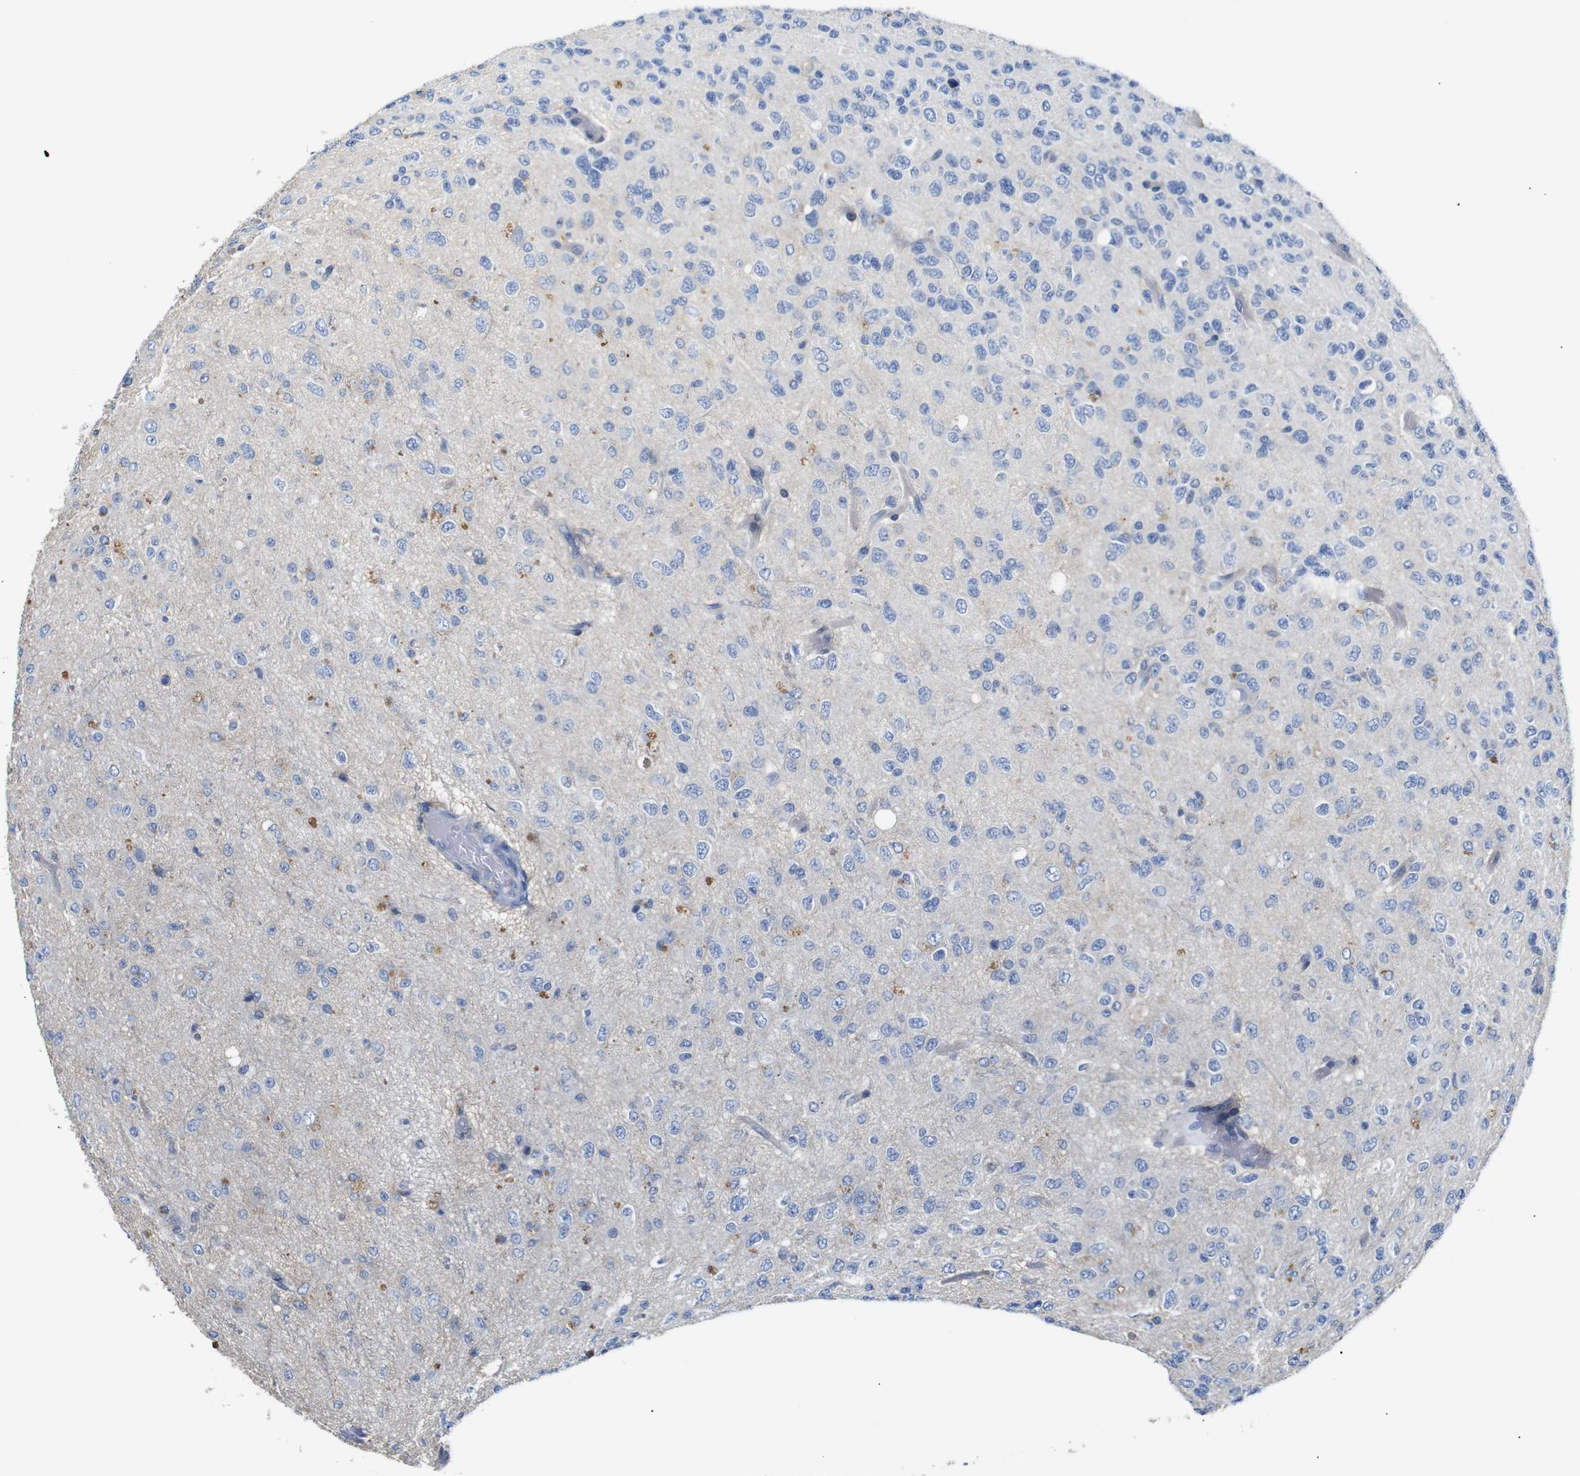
{"staining": {"intensity": "negative", "quantity": "none", "location": "none"}, "tissue": "glioma", "cell_type": "Tumor cells", "image_type": "cancer", "snomed": [{"axis": "morphology", "description": "Glioma, malignant, High grade"}, {"axis": "topography", "description": "pancreas cauda"}], "caption": "A micrograph of malignant glioma (high-grade) stained for a protein reveals no brown staining in tumor cells. The staining is performed using DAB brown chromogen with nuclei counter-stained in using hematoxylin.", "gene": "ALOX15", "patient": {"sex": "male", "age": 60}}